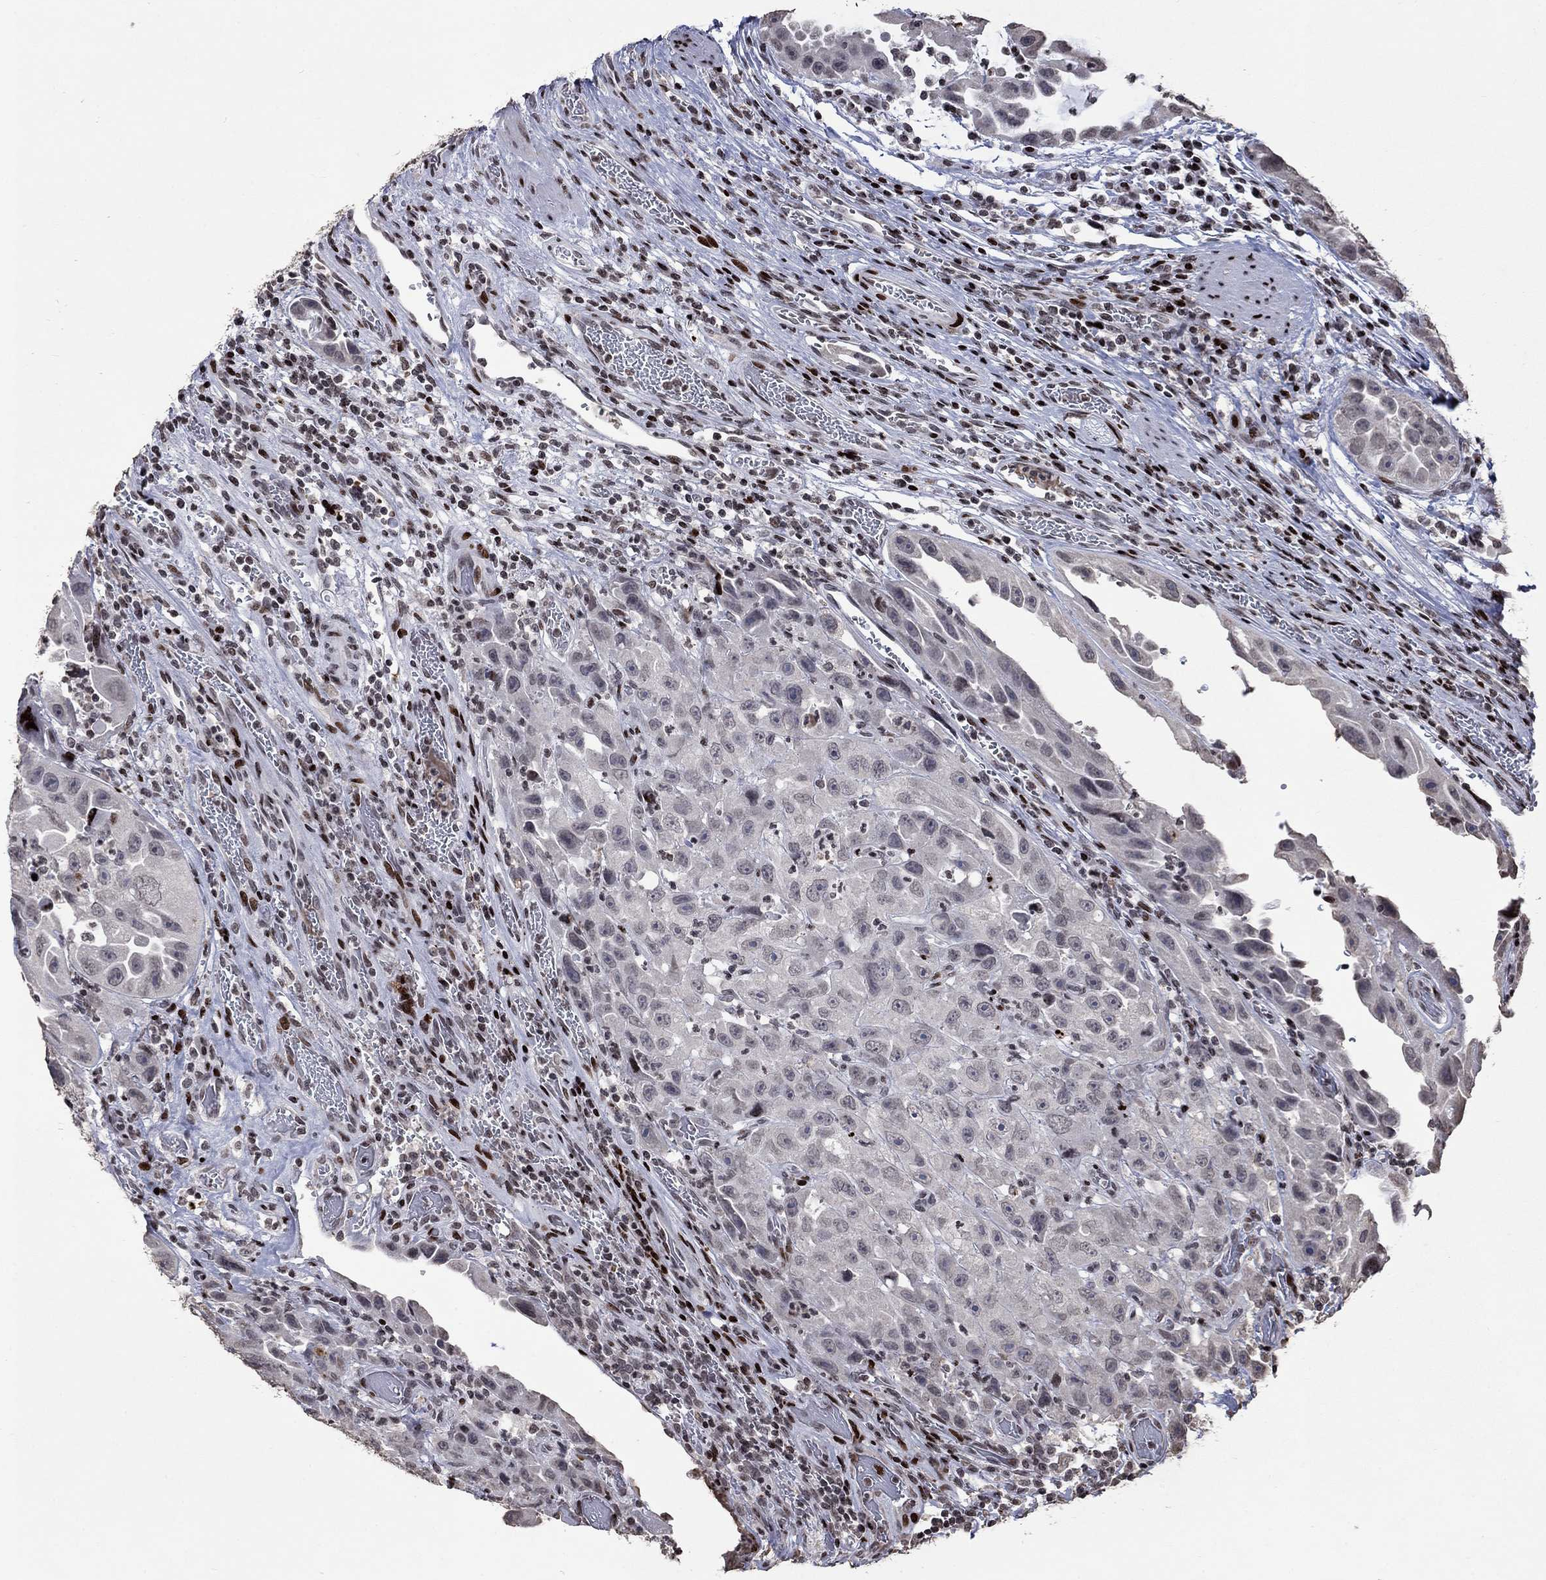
{"staining": {"intensity": "negative", "quantity": "none", "location": "none"}, "tissue": "urothelial cancer", "cell_type": "Tumor cells", "image_type": "cancer", "snomed": [{"axis": "morphology", "description": "Urothelial carcinoma, High grade"}, {"axis": "topography", "description": "Urinary bladder"}], "caption": "IHC micrograph of neoplastic tissue: human urothelial carcinoma (high-grade) stained with DAB demonstrates no significant protein staining in tumor cells.", "gene": "SRSF3", "patient": {"sex": "female", "age": 41}}